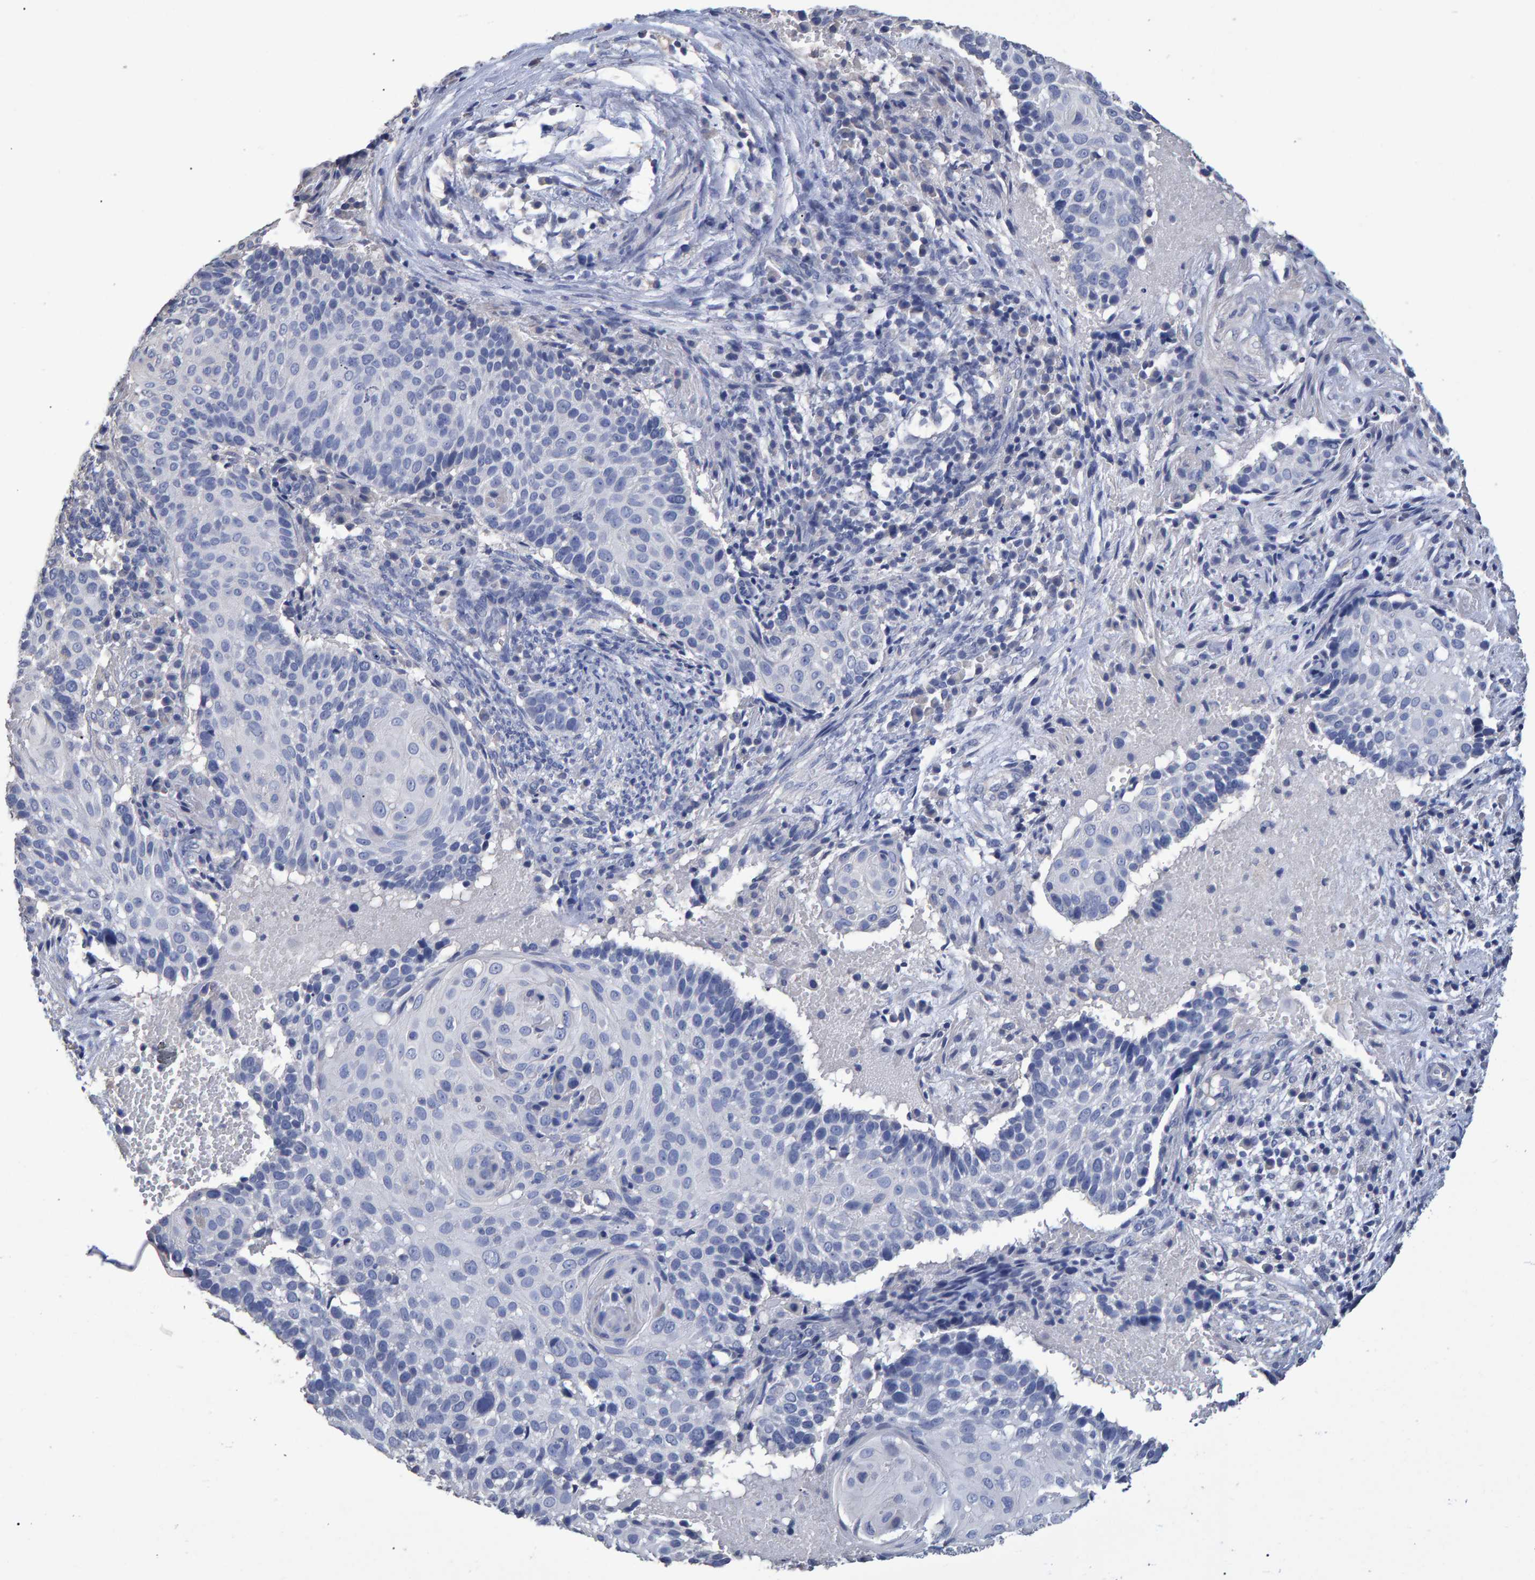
{"staining": {"intensity": "negative", "quantity": "none", "location": "none"}, "tissue": "cervical cancer", "cell_type": "Tumor cells", "image_type": "cancer", "snomed": [{"axis": "morphology", "description": "Squamous cell carcinoma, NOS"}, {"axis": "topography", "description": "Cervix"}], "caption": "The histopathology image demonstrates no significant expression in tumor cells of cervical squamous cell carcinoma.", "gene": "HEMGN", "patient": {"sex": "female", "age": 74}}